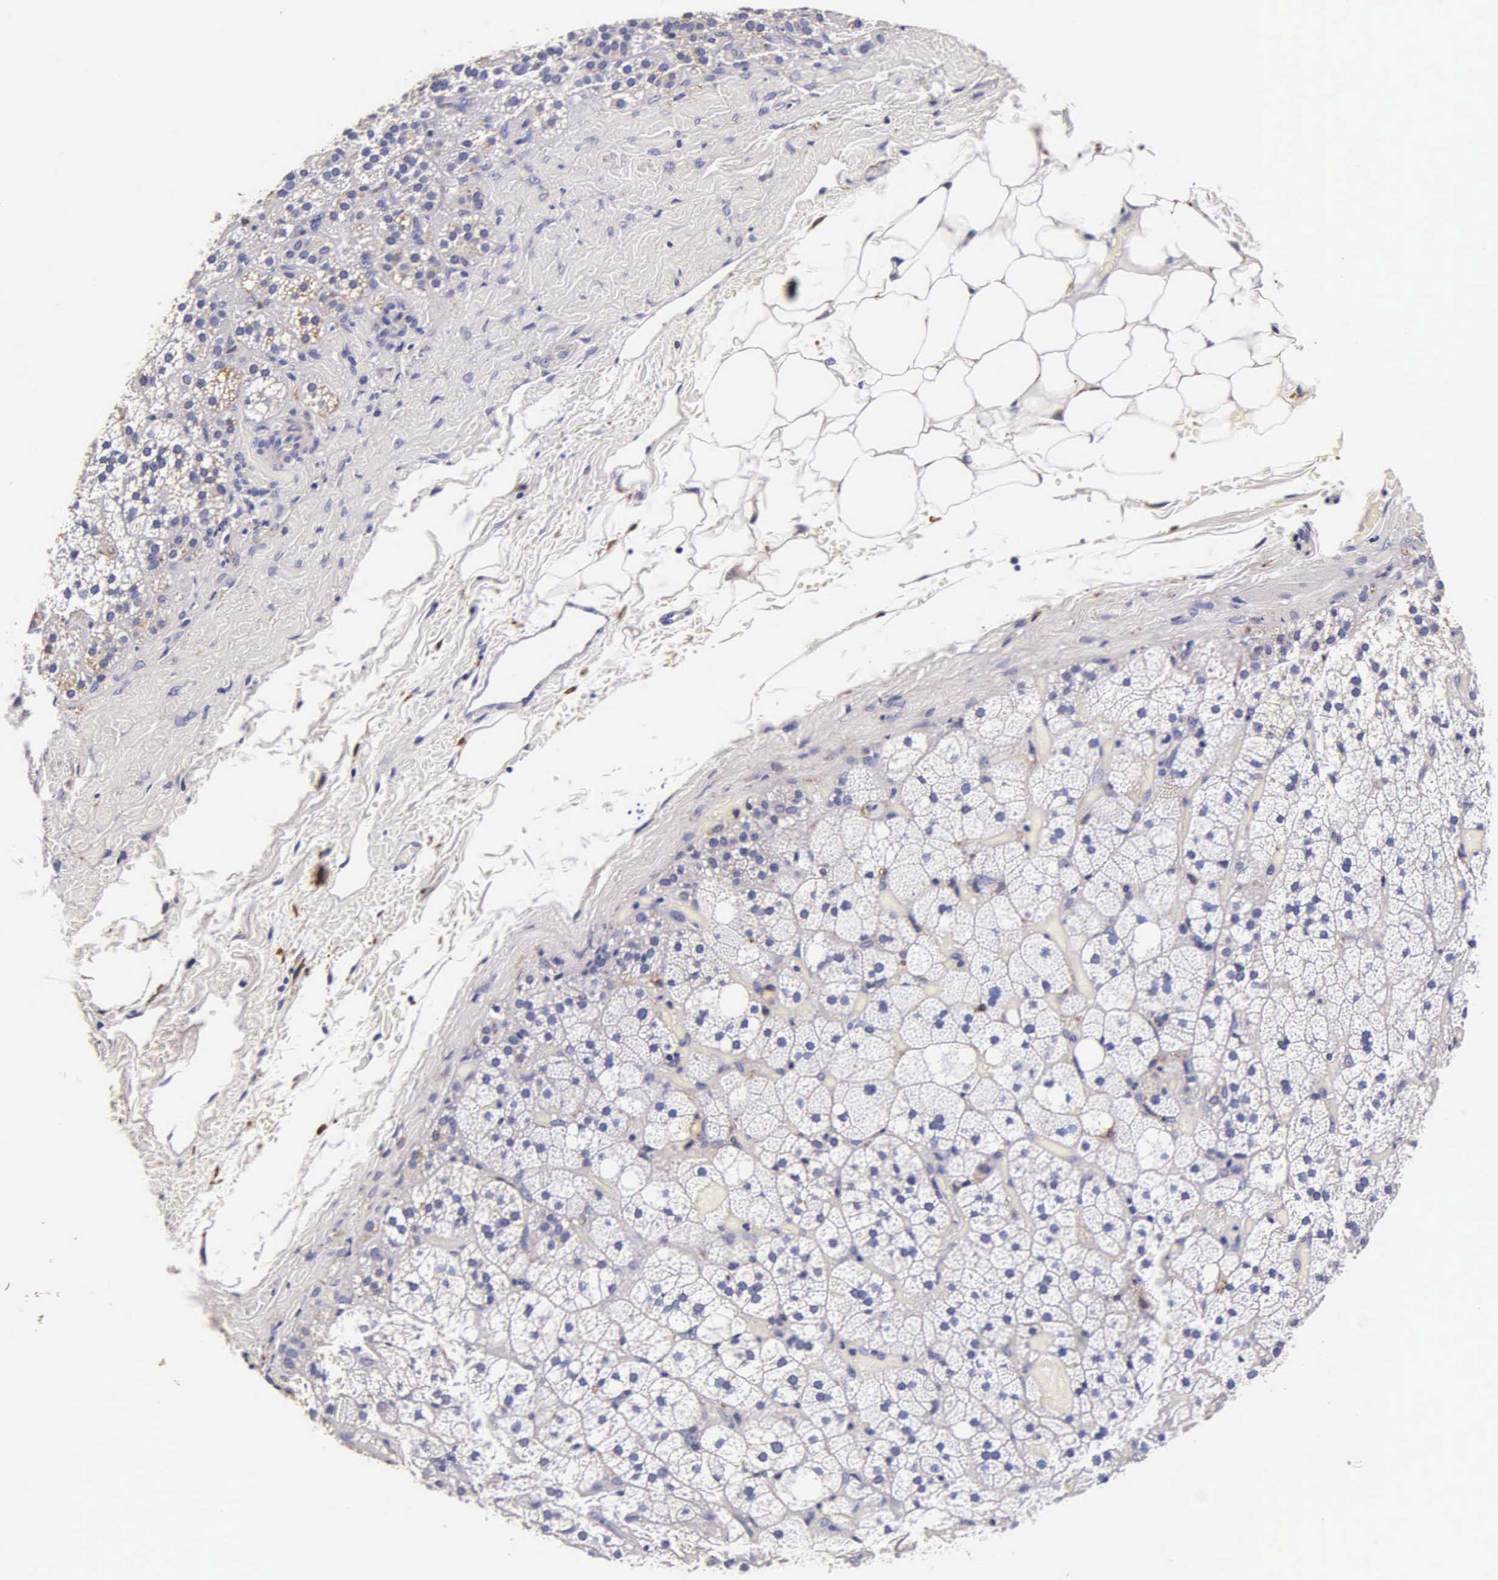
{"staining": {"intensity": "weak", "quantity": "<25%", "location": "cytoplasmic/membranous"}, "tissue": "adrenal gland", "cell_type": "Glandular cells", "image_type": "normal", "snomed": [{"axis": "morphology", "description": "Normal tissue, NOS"}, {"axis": "topography", "description": "Adrenal gland"}], "caption": "The micrograph displays no significant expression in glandular cells of adrenal gland.", "gene": "CTSB", "patient": {"sex": "male", "age": 53}}